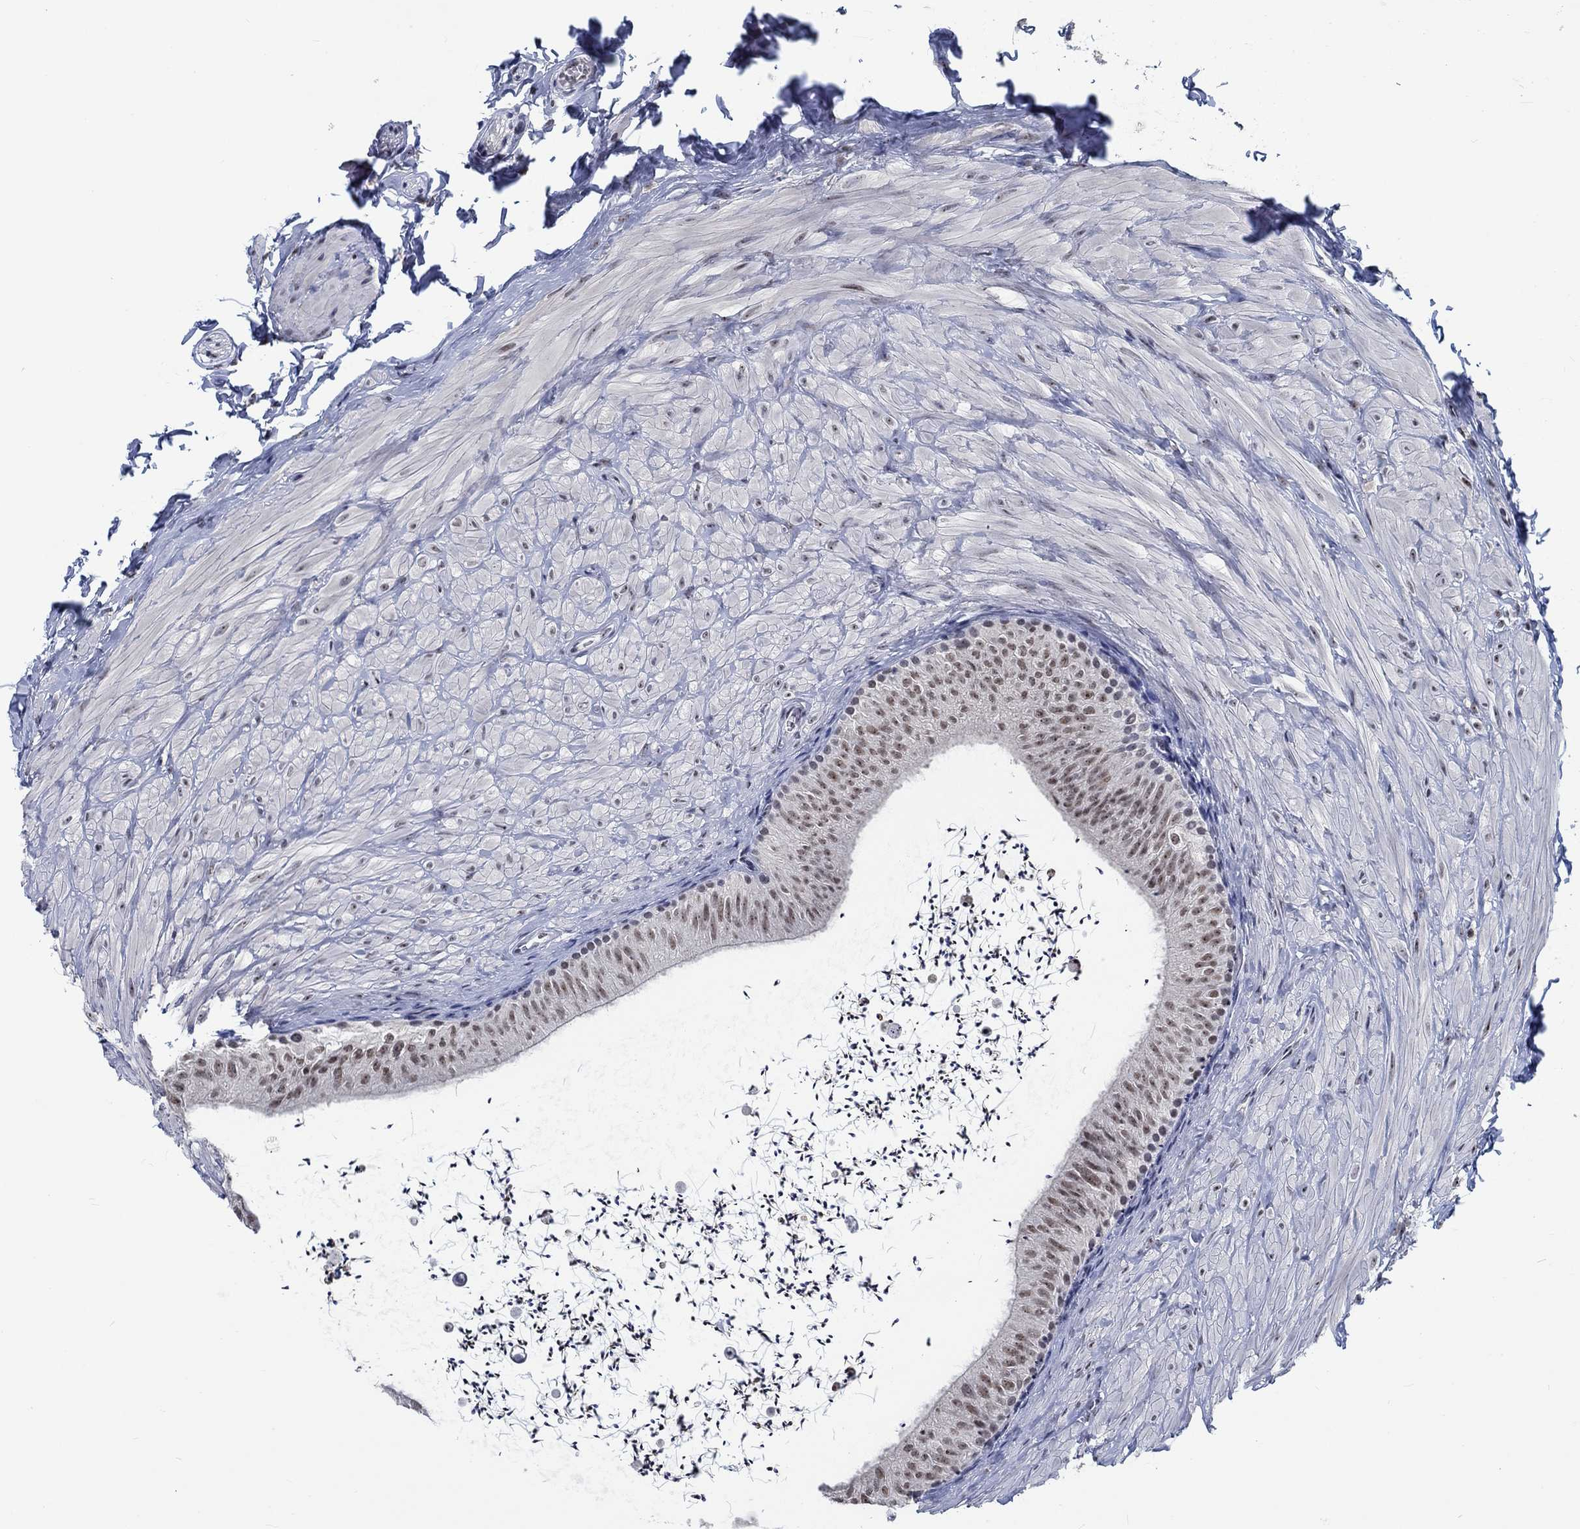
{"staining": {"intensity": "weak", "quantity": "25%-75%", "location": "nuclear"}, "tissue": "epididymis", "cell_type": "Glandular cells", "image_type": "normal", "snomed": [{"axis": "morphology", "description": "Normal tissue, NOS"}, {"axis": "topography", "description": "Epididymis"}], "caption": "Brown immunohistochemical staining in benign human epididymis shows weak nuclear expression in about 25%-75% of glandular cells.", "gene": "HTN1", "patient": {"sex": "male", "age": 32}}